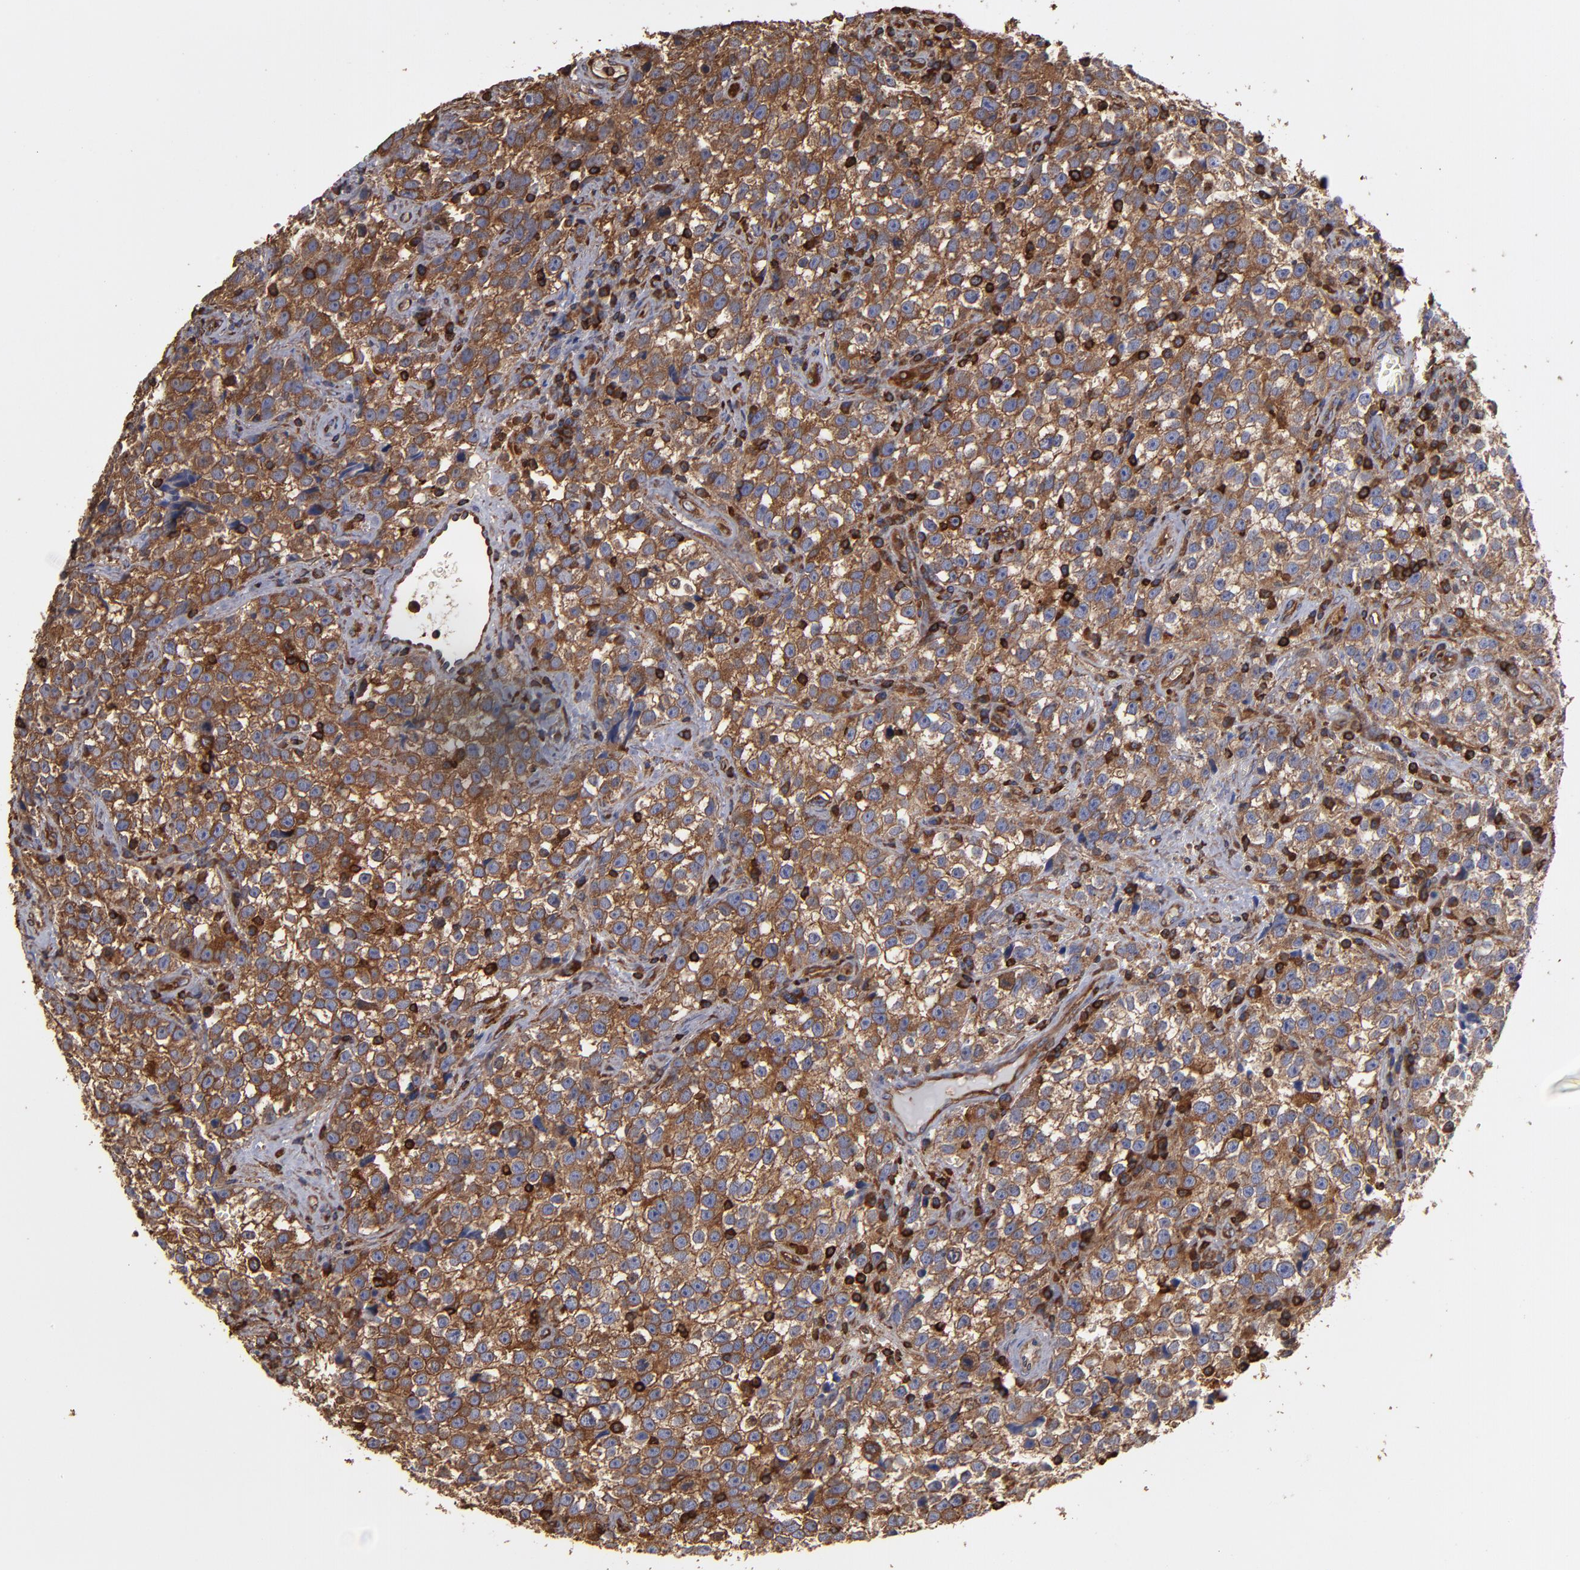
{"staining": {"intensity": "moderate", "quantity": ">75%", "location": "cytoplasmic/membranous"}, "tissue": "testis cancer", "cell_type": "Tumor cells", "image_type": "cancer", "snomed": [{"axis": "morphology", "description": "Seminoma, NOS"}, {"axis": "topography", "description": "Testis"}], "caption": "Protein staining exhibits moderate cytoplasmic/membranous staining in approximately >75% of tumor cells in testis cancer (seminoma).", "gene": "ACTN4", "patient": {"sex": "male", "age": 38}}